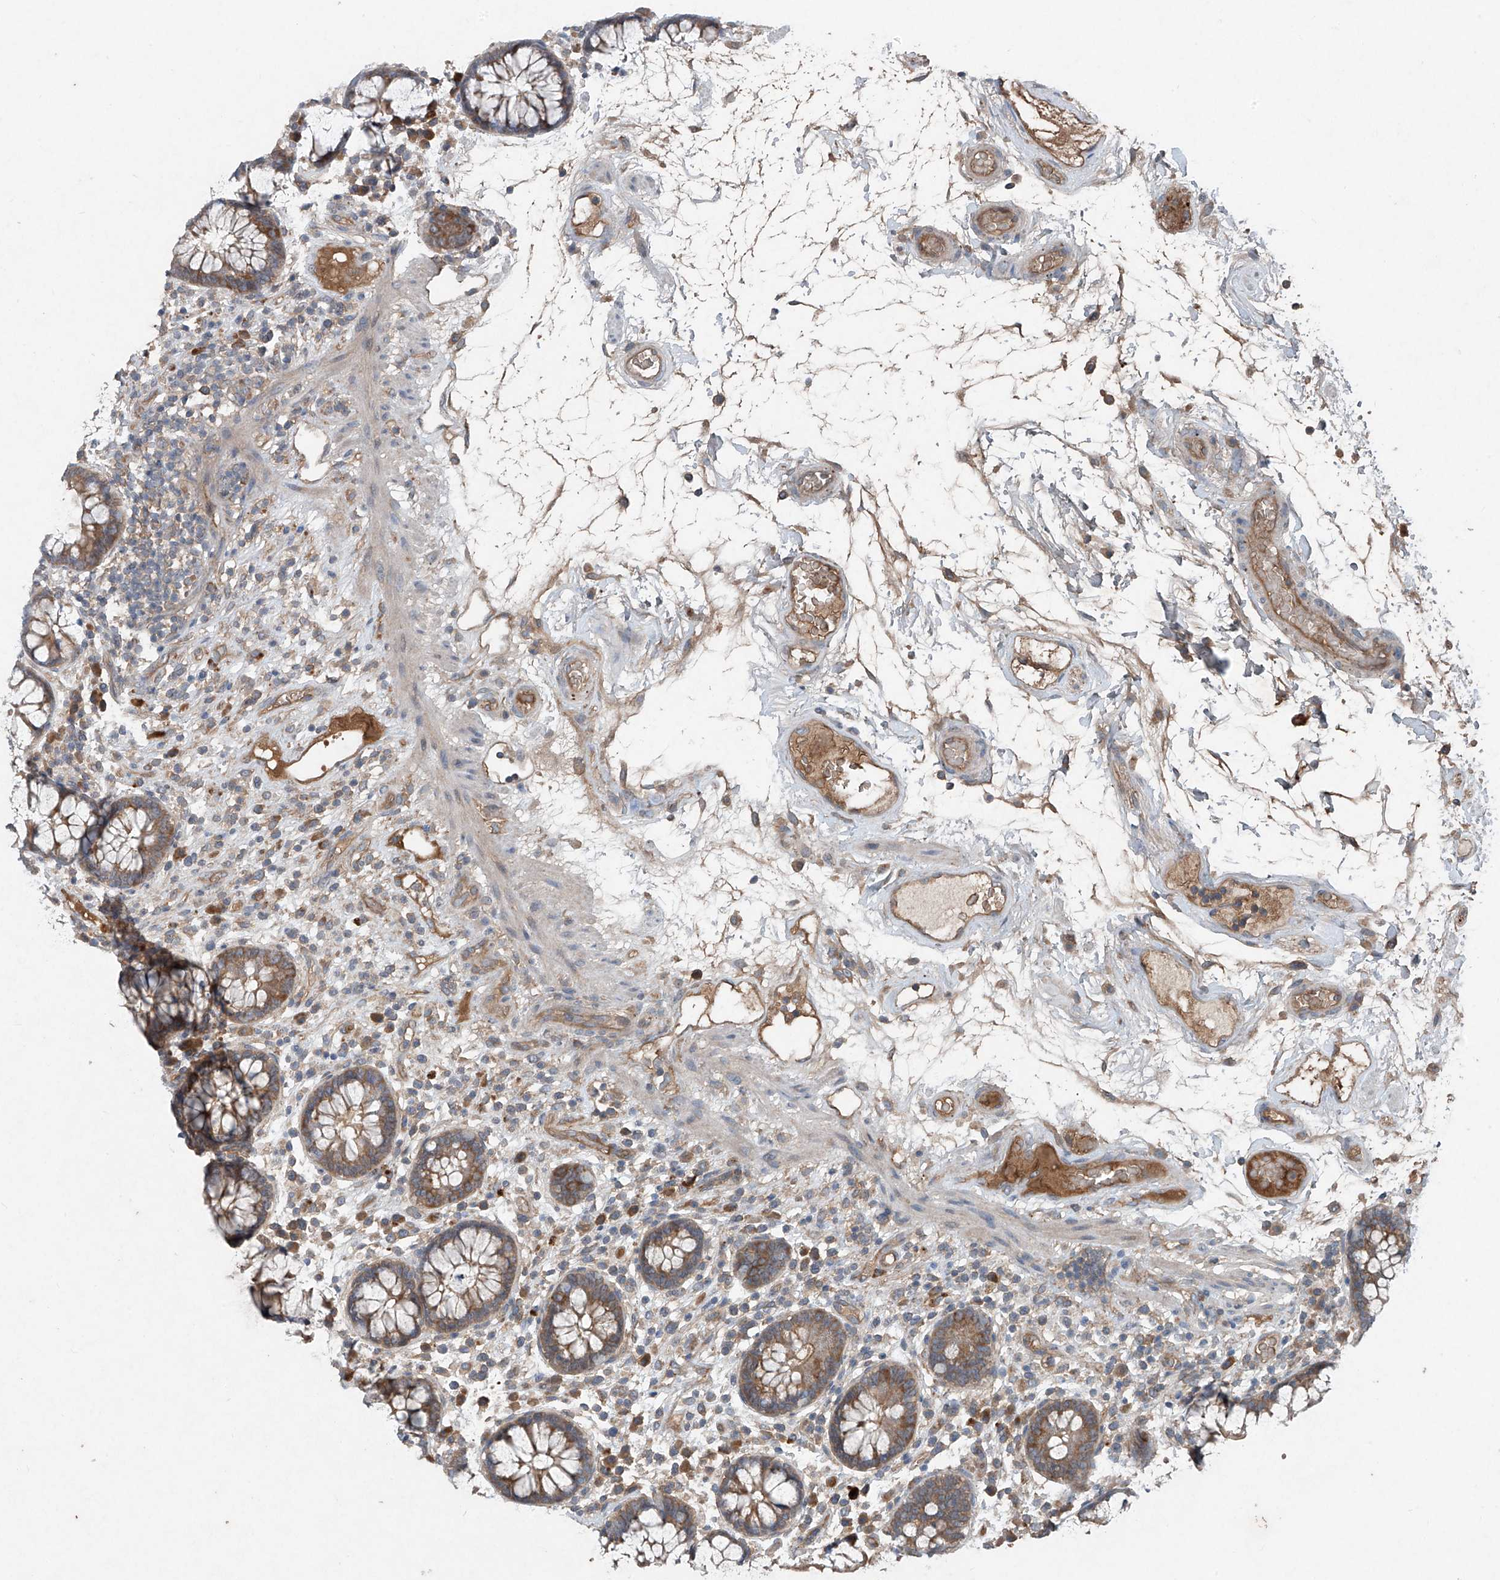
{"staining": {"intensity": "moderate", "quantity": ">75%", "location": "cytoplasmic/membranous"}, "tissue": "colon", "cell_type": "Endothelial cells", "image_type": "normal", "snomed": [{"axis": "morphology", "description": "Normal tissue, NOS"}, {"axis": "topography", "description": "Colon"}], "caption": "The histopathology image displays staining of normal colon, revealing moderate cytoplasmic/membranous protein staining (brown color) within endothelial cells.", "gene": "FOXRED2", "patient": {"sex": "female", "age": 79}}